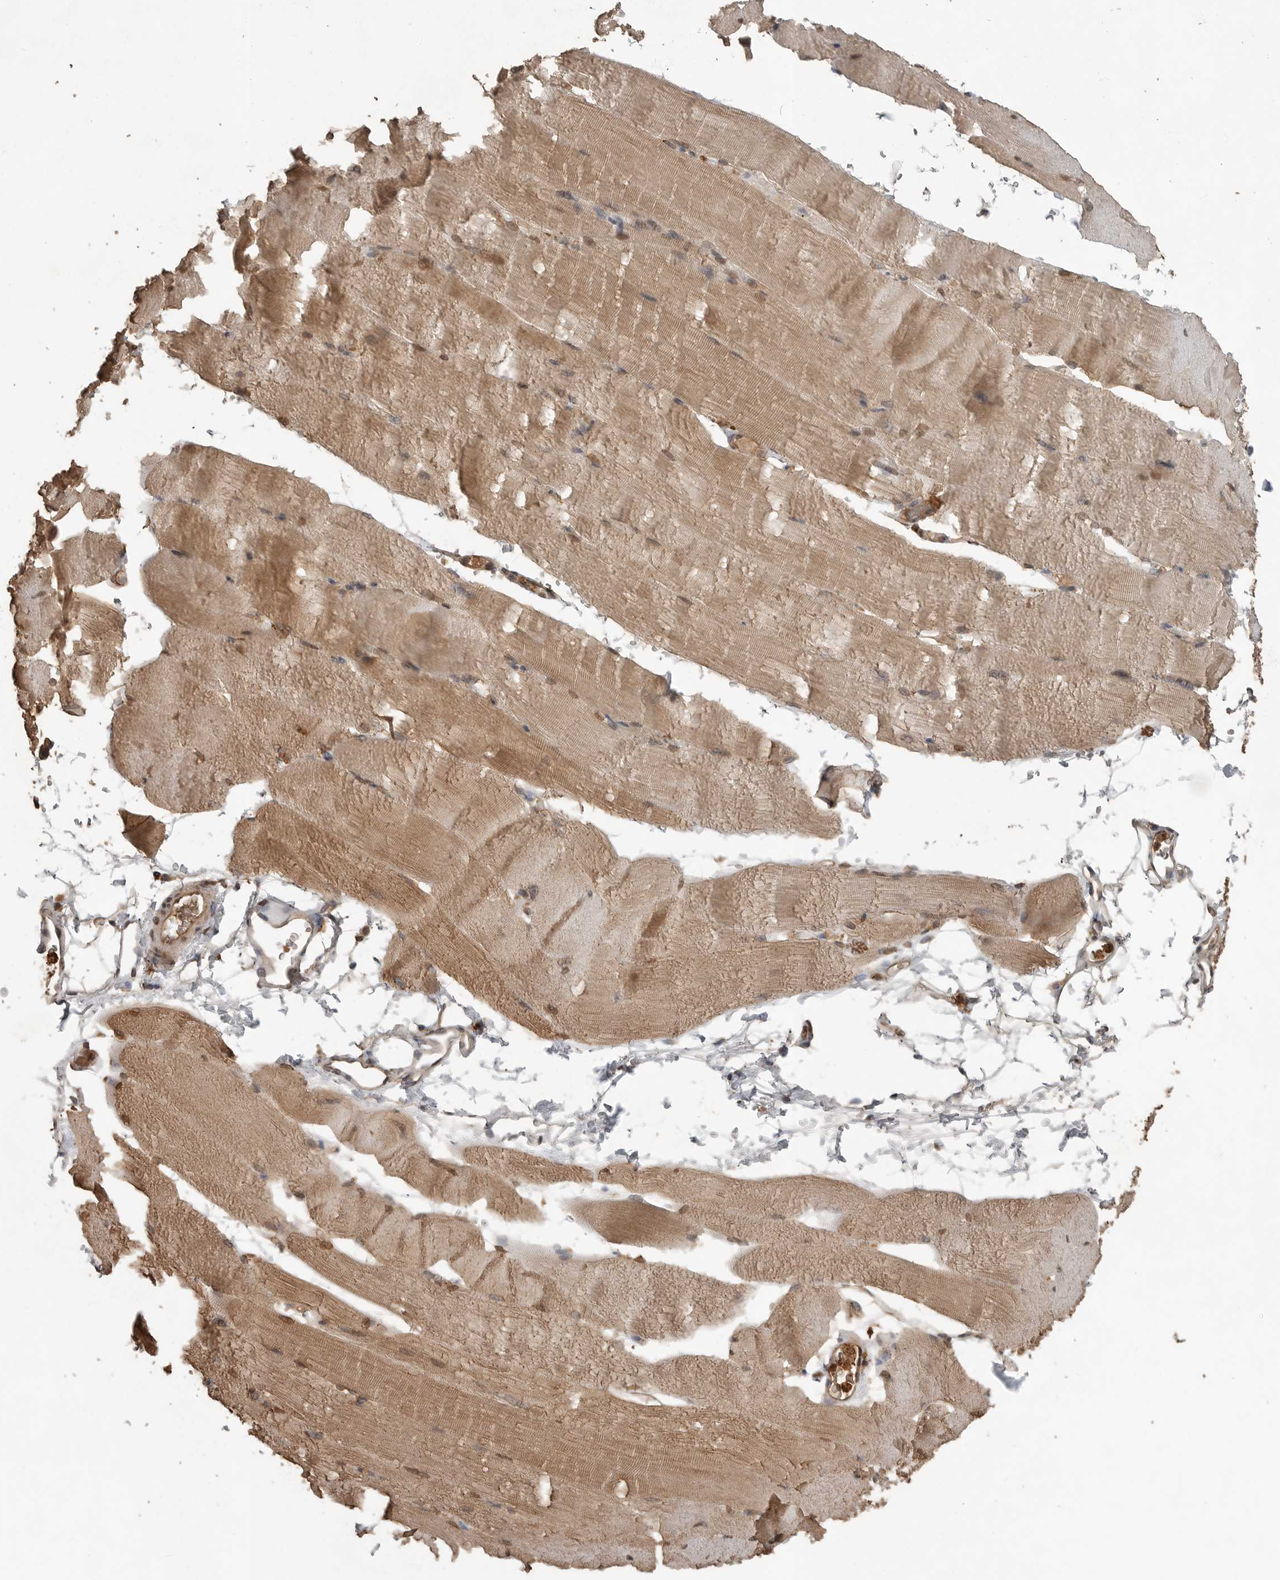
{"staining": {"intensity": "moderate", "quantity": ">75%", "location": "cytoplasmic/membranous,nuclear"}, "tissue": "skeletal muscle", "cell_type": "Myocytes", "image_type": "normal", "snomed": [{"axis": "morphology", "description": "Normal tissue, NOS"}, {"axis": "topography", "description": "Skeletal muscle"}, {"axis": "topography", "description": "Parathyroid gland"}], "caption": "Myocytes reveal medium levels of moderate cytoplasmic/membranous,nuclear positivity in about >75% of cells in benign human skeletal muscle. (Brightfield microscopy of DAB IHC at high magnification).", "gene": "BLZF1", "patient": {"sex": "female", "age": 37}}